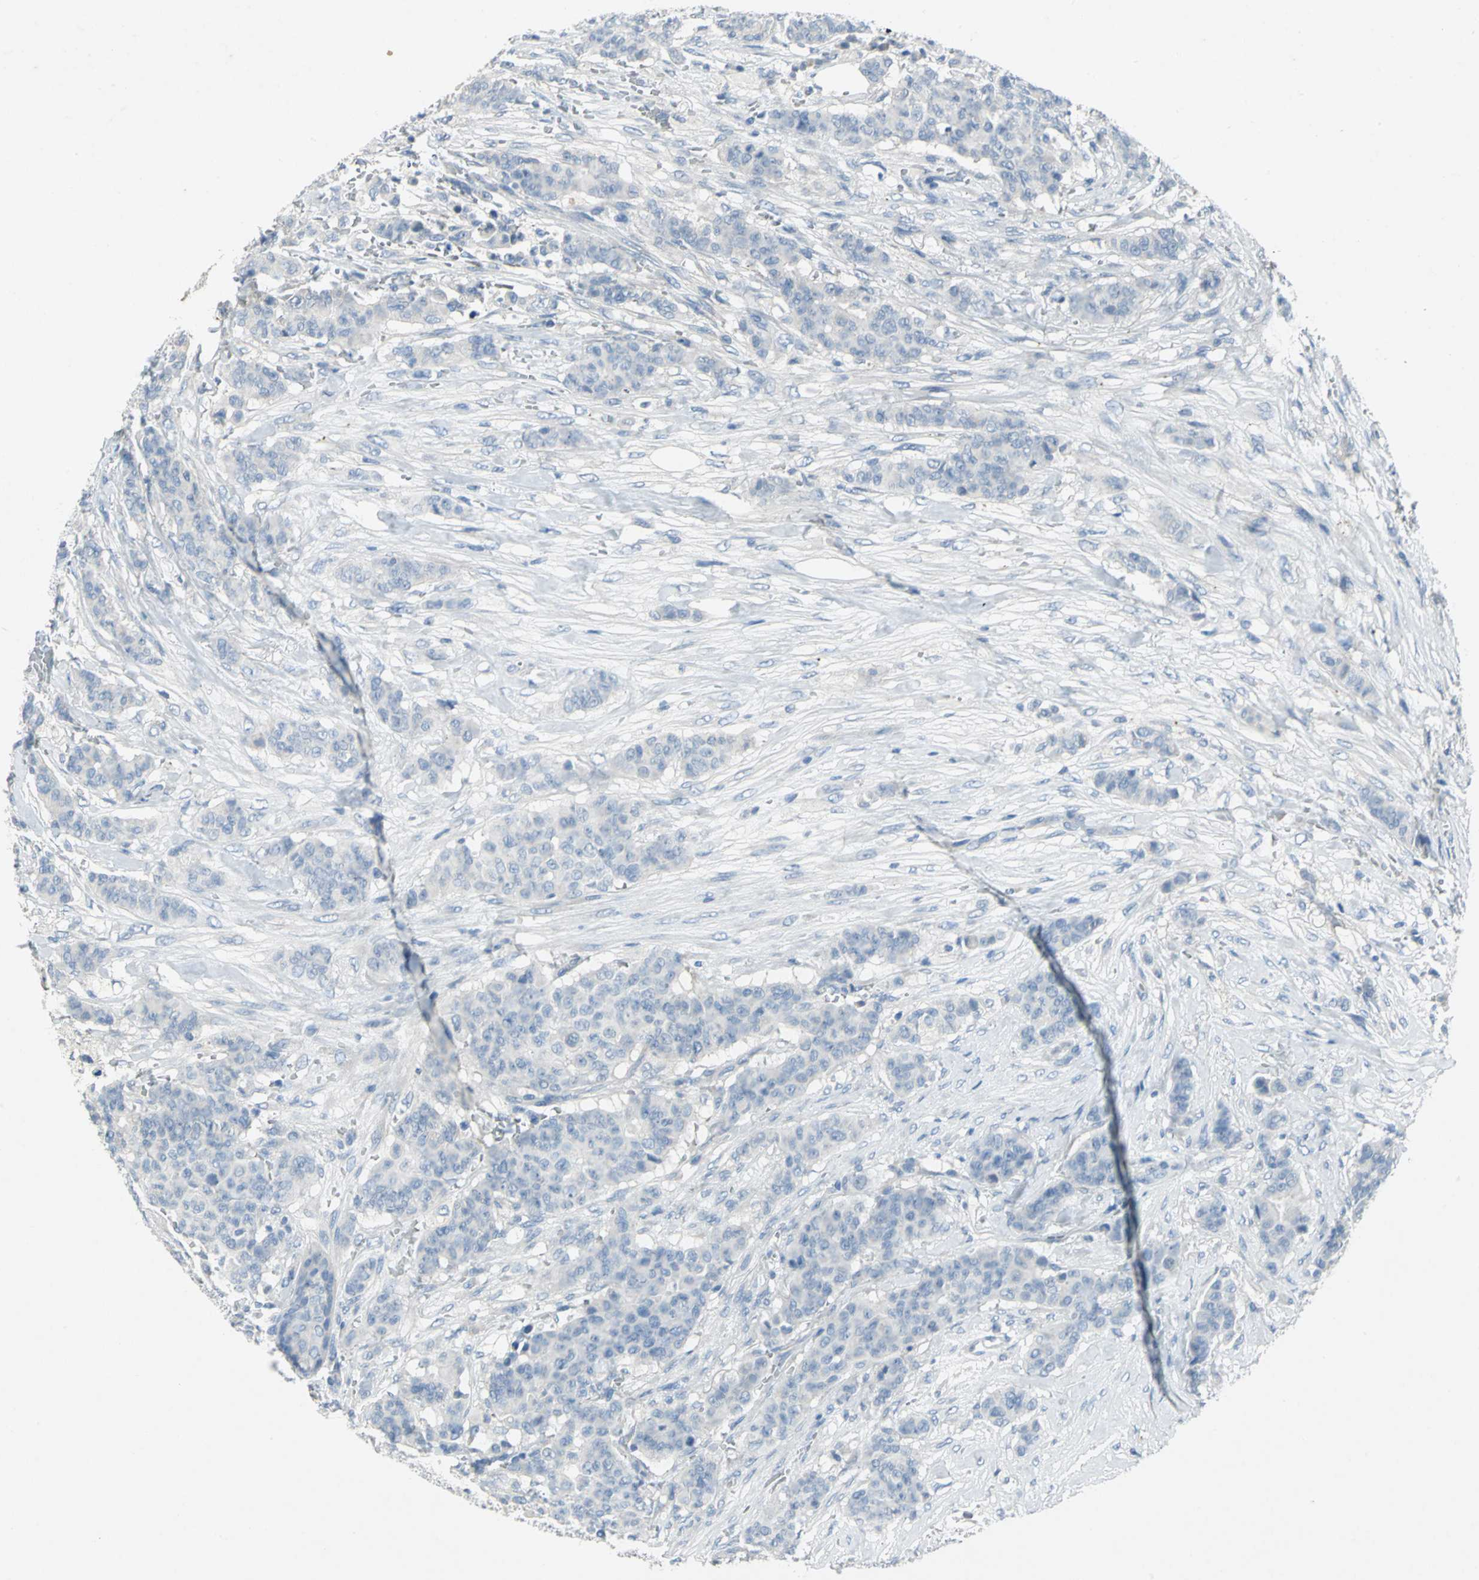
{"staining": {"intensity": "negative", "quantity": "none", "location": "none"}, "tissue": "breast cancer", "cell_type": "Tumor cells", "image_type": "cancer", "snomed": [{"axis": "morphology", "description": "Duct carcinoma"}, {"axis": "topography", "description": "Breast"}], "caption": "A micrograph of human breast cancer is negative for staining in tumor cells.", "gene": "PTGDS", "patient": {"sex": "female", "age": 40}}